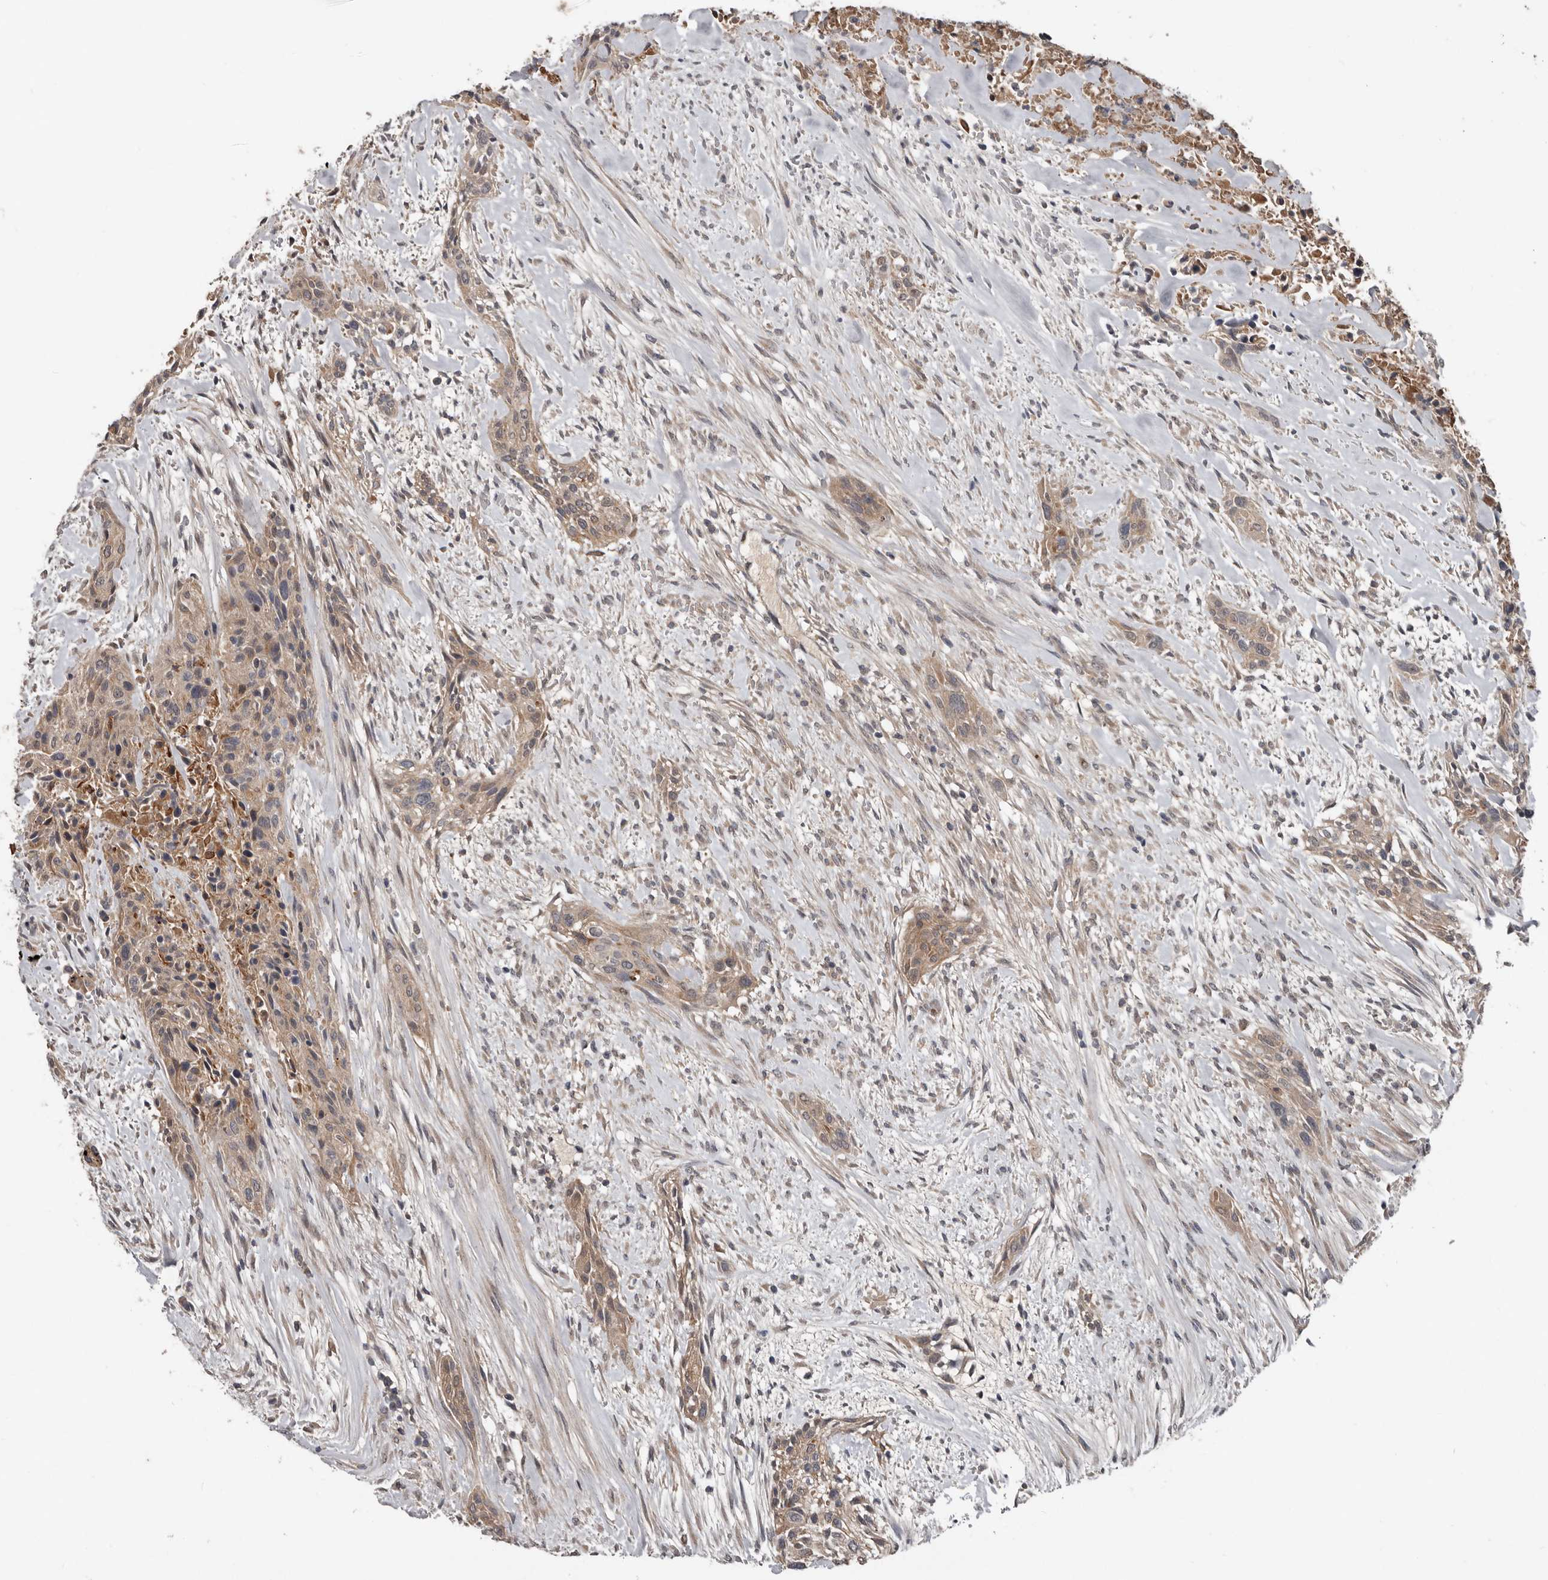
{"staining": {"intensity": "weak", "quantity": ">75%", "location": "cytoplasmic/membranous"}, "tissue": "urothelial cancer", "cell_type": "Tumor cells", "image_type": "cancer", "snomed": [{"axis": "morphology", "description": "Urothelial carcinoma, High grade"}, {"axis": "topography", "description": "Urinary bladder"}], "caption": "This photomicrograph shows urothelial carcinoma (high-grade) stained with immunohistochemistry (IHC) to label a protein in brown. The cytoplasmic/membranous of tumor cells show weak positivity for the protein. Nuclei are counter-stained blue.", "gene": "DNAJB4", "patient": {"sex": "male", "age": 35}}